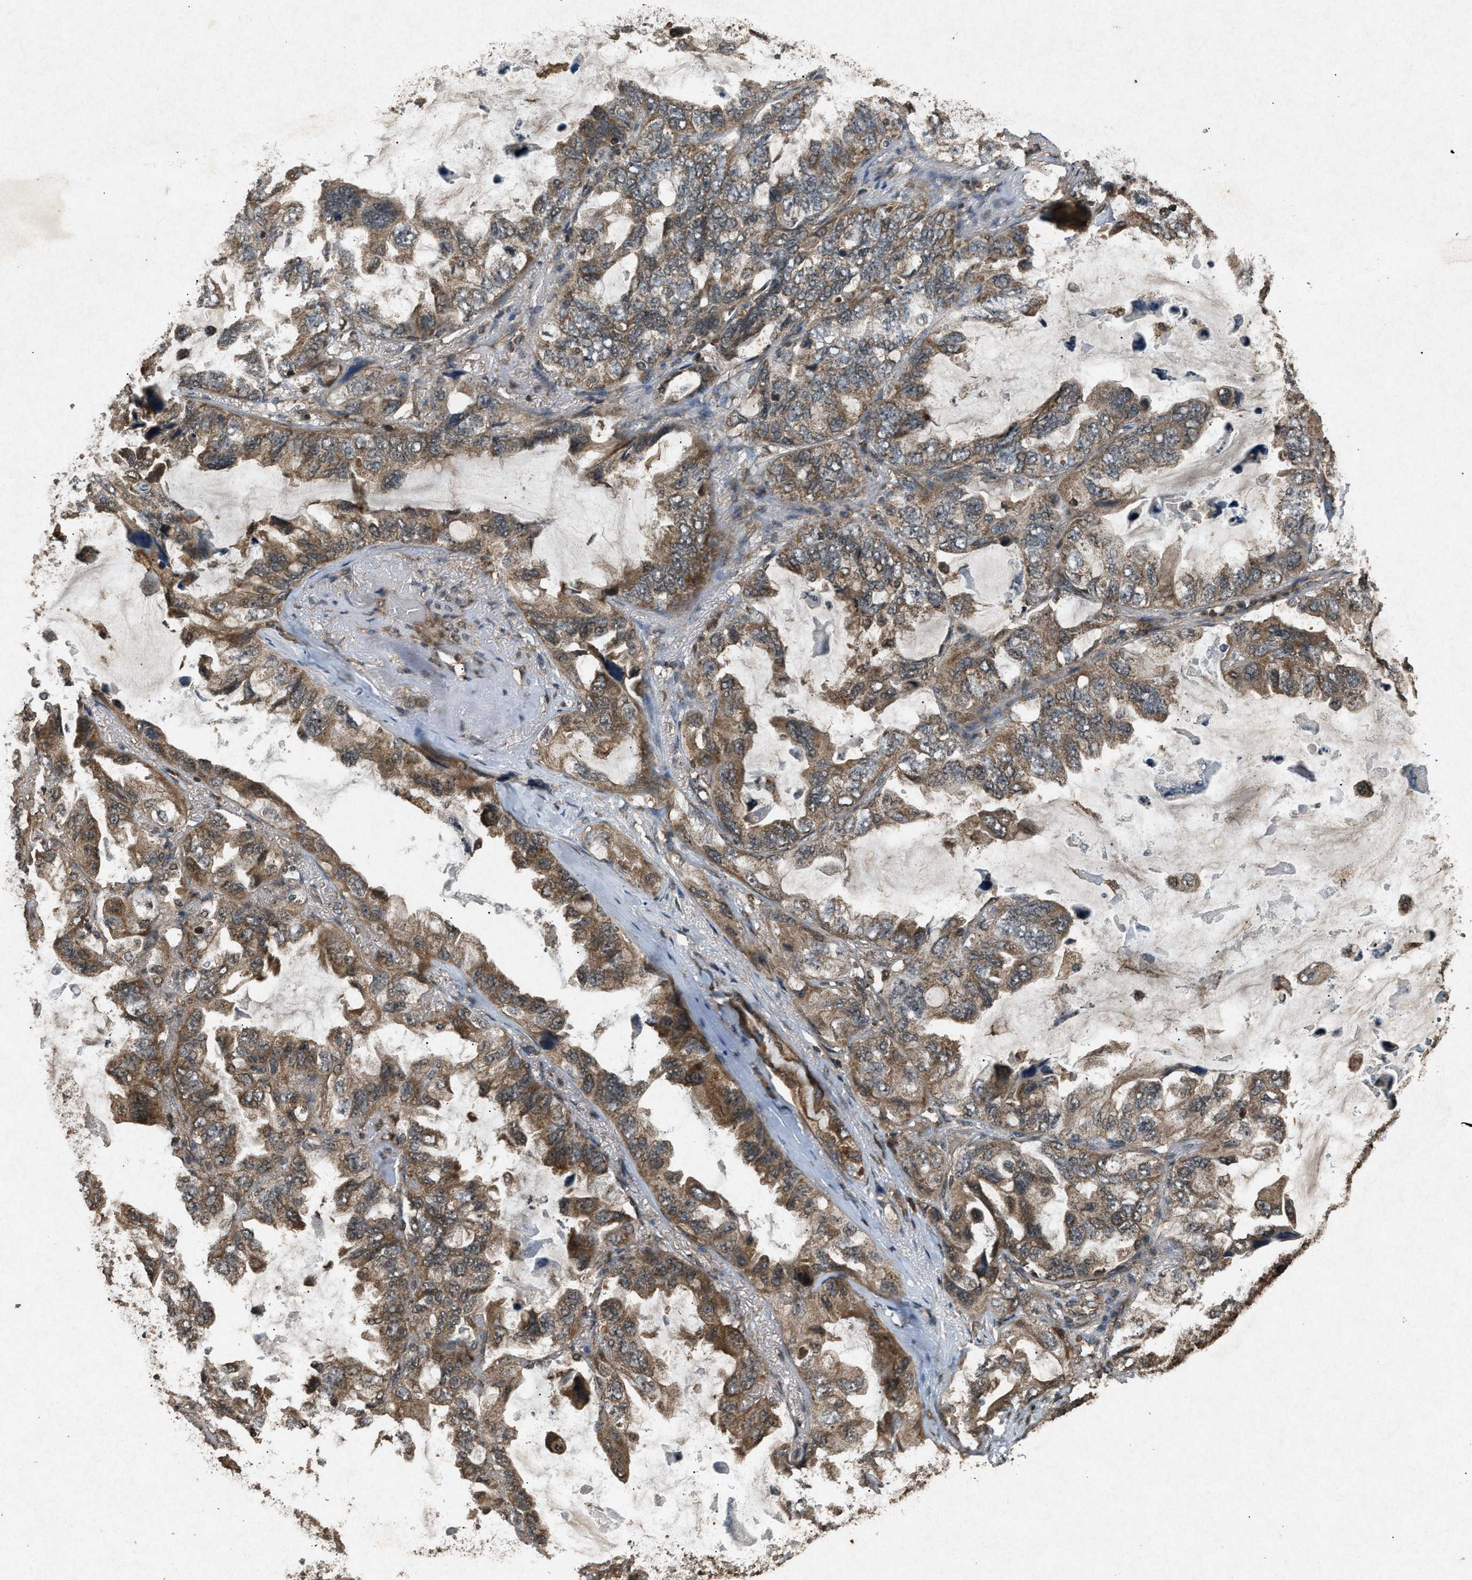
{"staining": {"intensity": "moderate", "quantity": ">75%", "location": "cytoplasmic/membranous"}, "tissue": "lung cancer", "cell_type": "Tumor cells", "image_type": "cancer", "snomed": [{"axis": "morphology", "description": "Squamous cell carcinoma, NOS"}, {"axis": "topography", "description": "Lung"}], "caption": "Protein staining of lung squamous cell carcinoma tissue shows moderate cytoplasmic/membranous positivity in about >75% of tumor cells. The protein is stained brown, and the nuclei are stained in blue (DAB IHC with brightfield microscopy, high magnification).", "gene": "OAS1", "patient": {"sex": "female", "age": 73}}